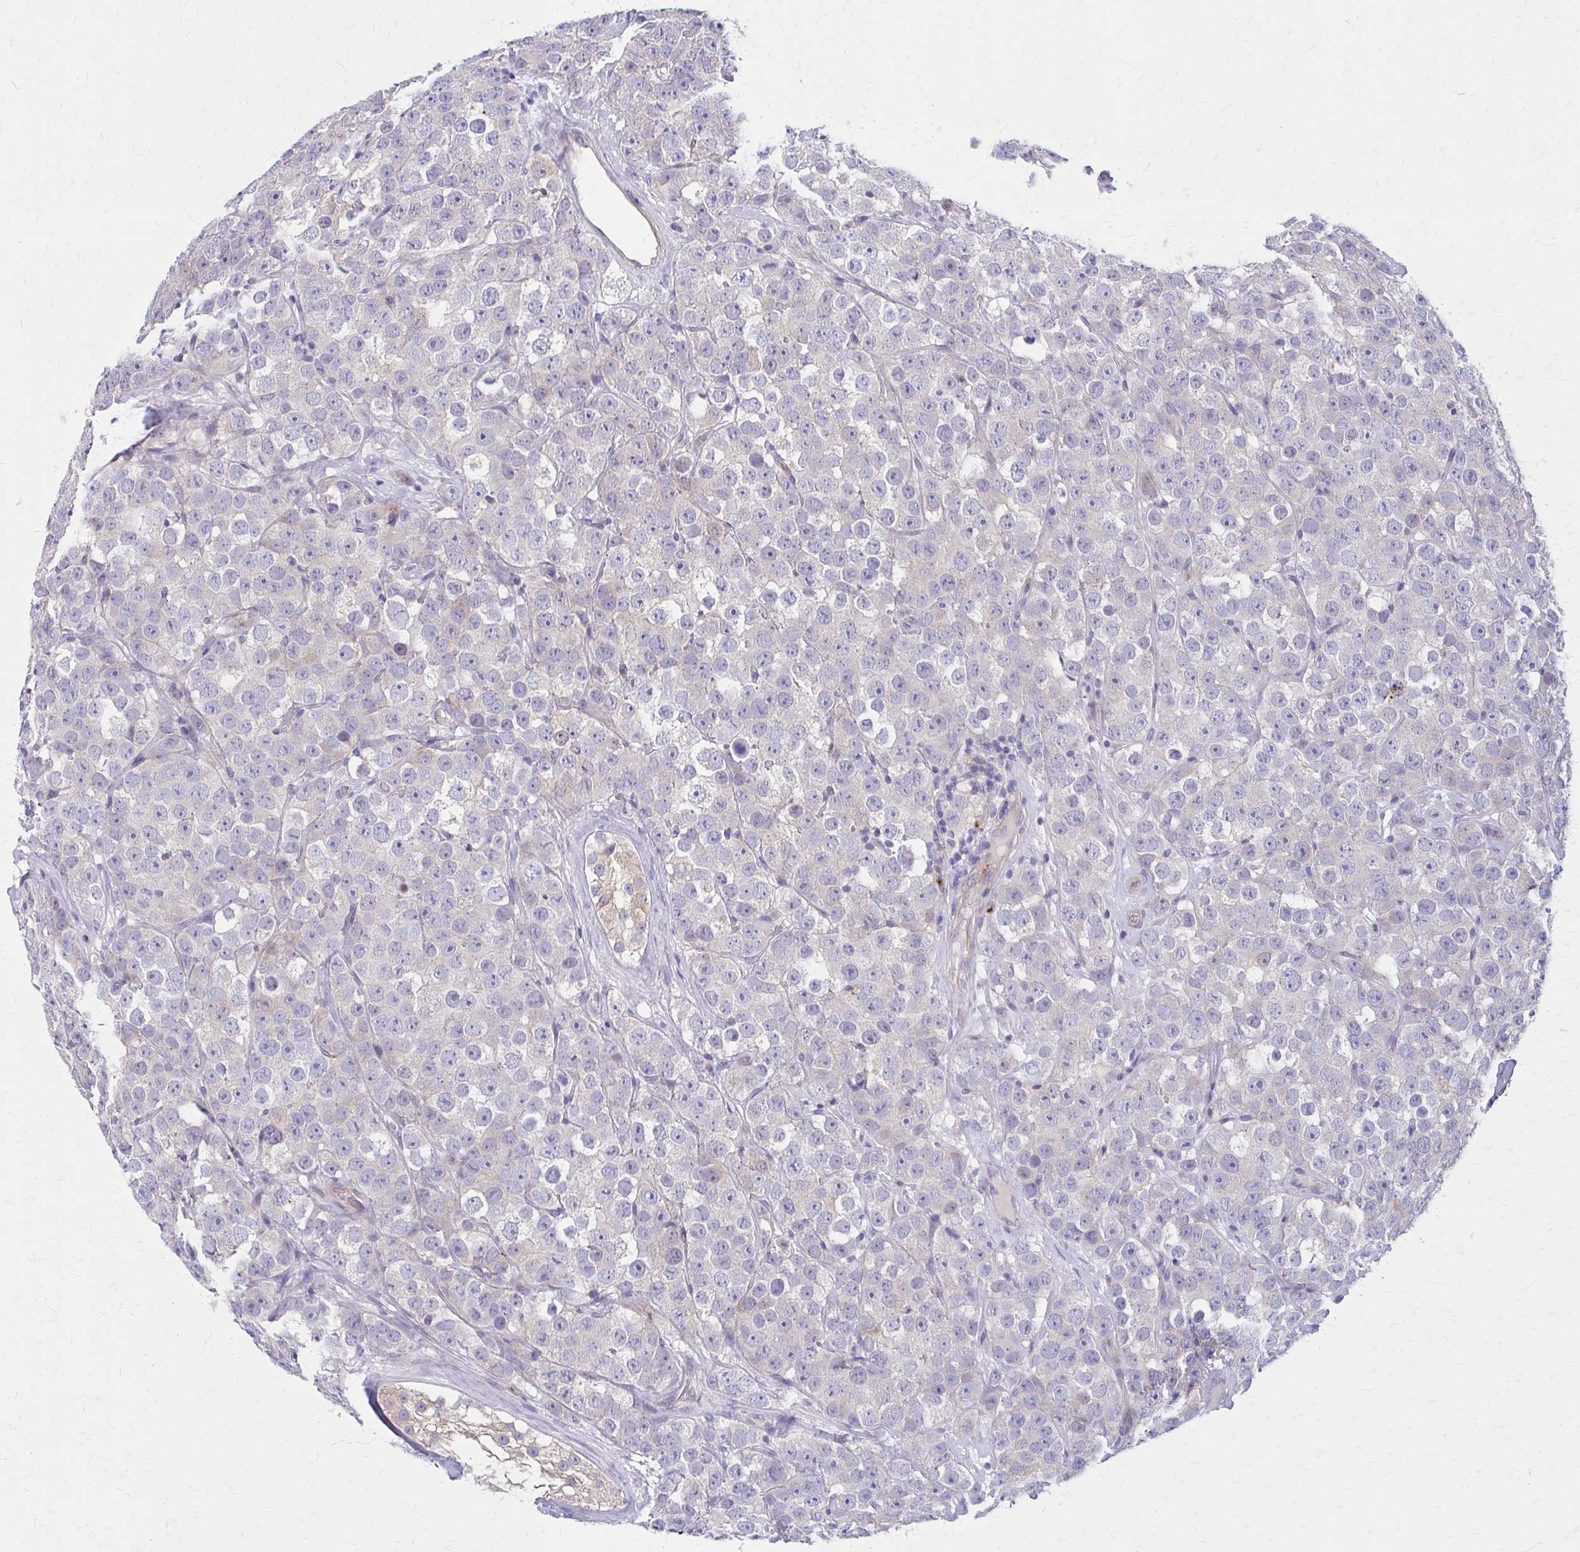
{"staining": {"intensity": "negative", "quantity": "none", "location": "none"}, "tissue": "testis cancer", "cell_type": "Tumor cells", "image_type": "cancer", "snomed": [{"axis": "morphology", "description": "Seminoma, NOS"}, {"axis": "topography", "description": "Testis"}], "caption": "Image shows no protein staining in tumor cells of testis seminoma tissue.", "gene": "GLYATL2", "patient": {"sex": "male", "age": 28}}